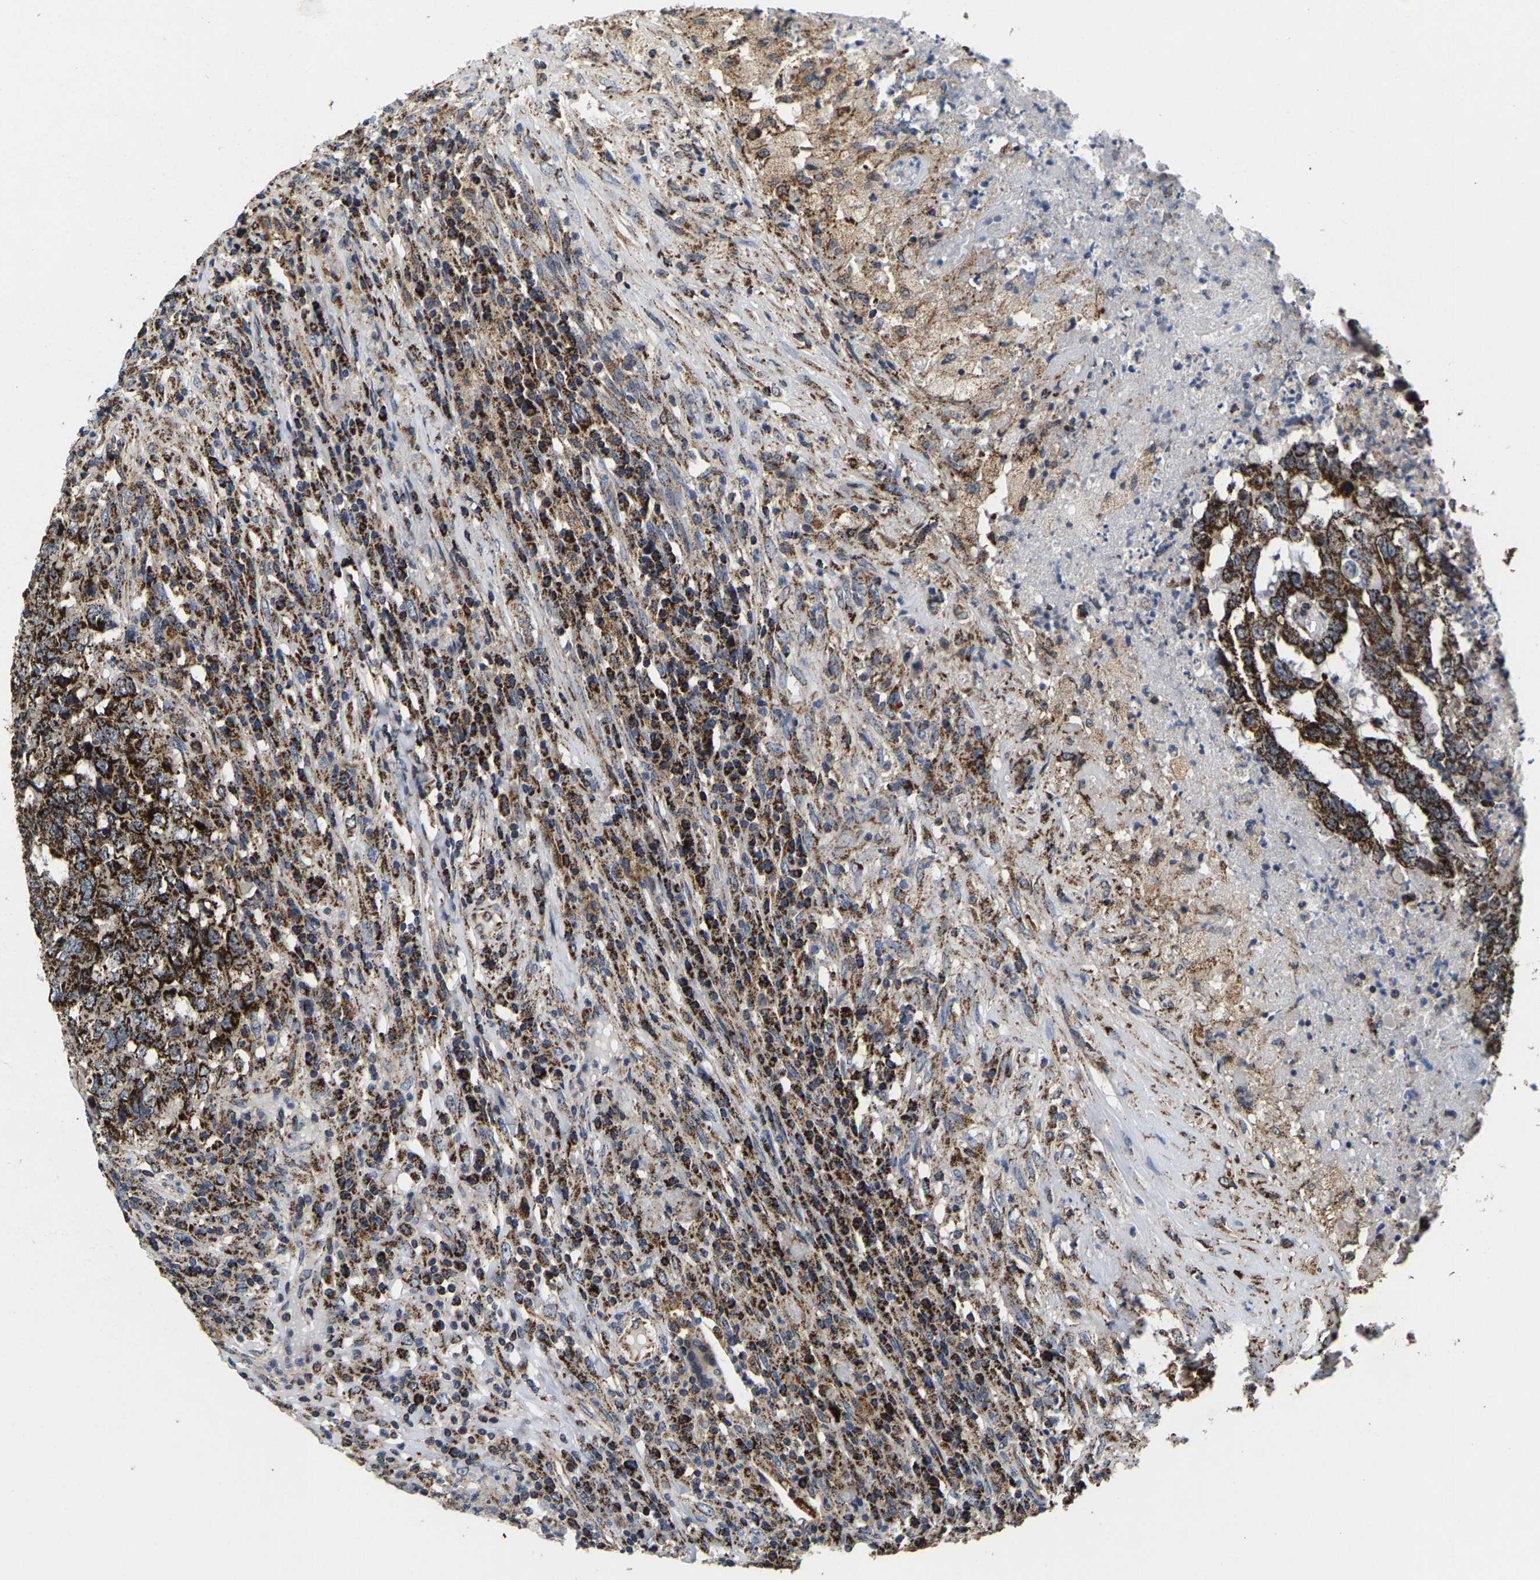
{"staining": {"intensity": "strong", "quantity": ">75%", "location": "cytoplasmic/membranous"}, "tissue": "testis cancer", "cell_type": "Tumor cells", "image_type": "cancer", "snomed": [{"axis": "morphology", "description": "Necrosis, NOS"}, {"axis": "morphology", "description": "Carcinoma, Embryonal, NOS"}, {"axis": "topography", "description": "Testis"}], "caption": "This image shows testis cancer stained with IHC to label a protein in brown. The cytoplasmic/membranous of tumor cells show strong positivity for the protein. Nuclei are counter-stained blue.", "gene": "SHMT2", "patient": {"sex": "male", "age": 19}}